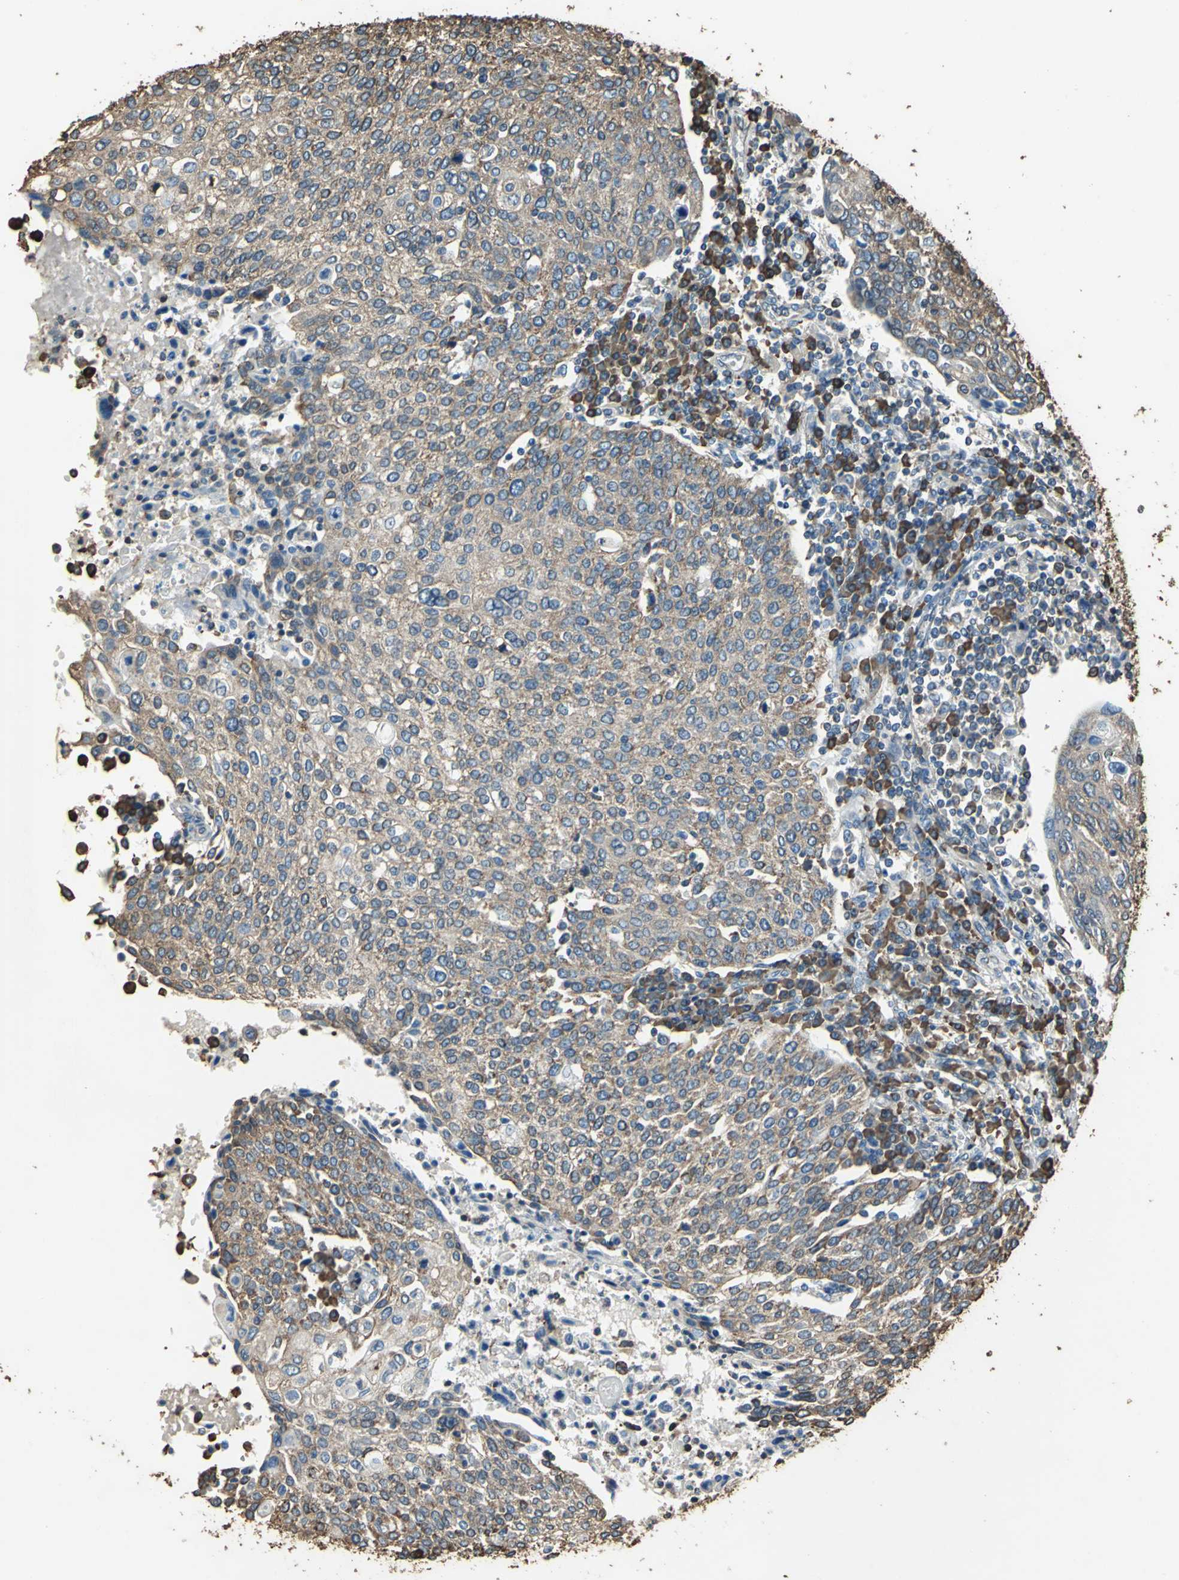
{"staining": {"intensity": "moderate", "quantity": ">75%", "location": "cytoplasmic/membranous"}, "tissue": "cervical cancer", "cell_type": "Tumor cells", "image_type": "cancer", "snomed": [{"axis": "morphology", "description": "Squamous cell carcinoma, NOS"}, {"axis": "topography", "description": "Cervix"}], "caption": "Human cervical squamous cell carcinoma stained with a brown dye reveals moderate cytoplasmic/membranous positive expression in about >75% of tumor cells.", "gene": "GPANK1", "patient": {"sex": "female", "age": 40}}